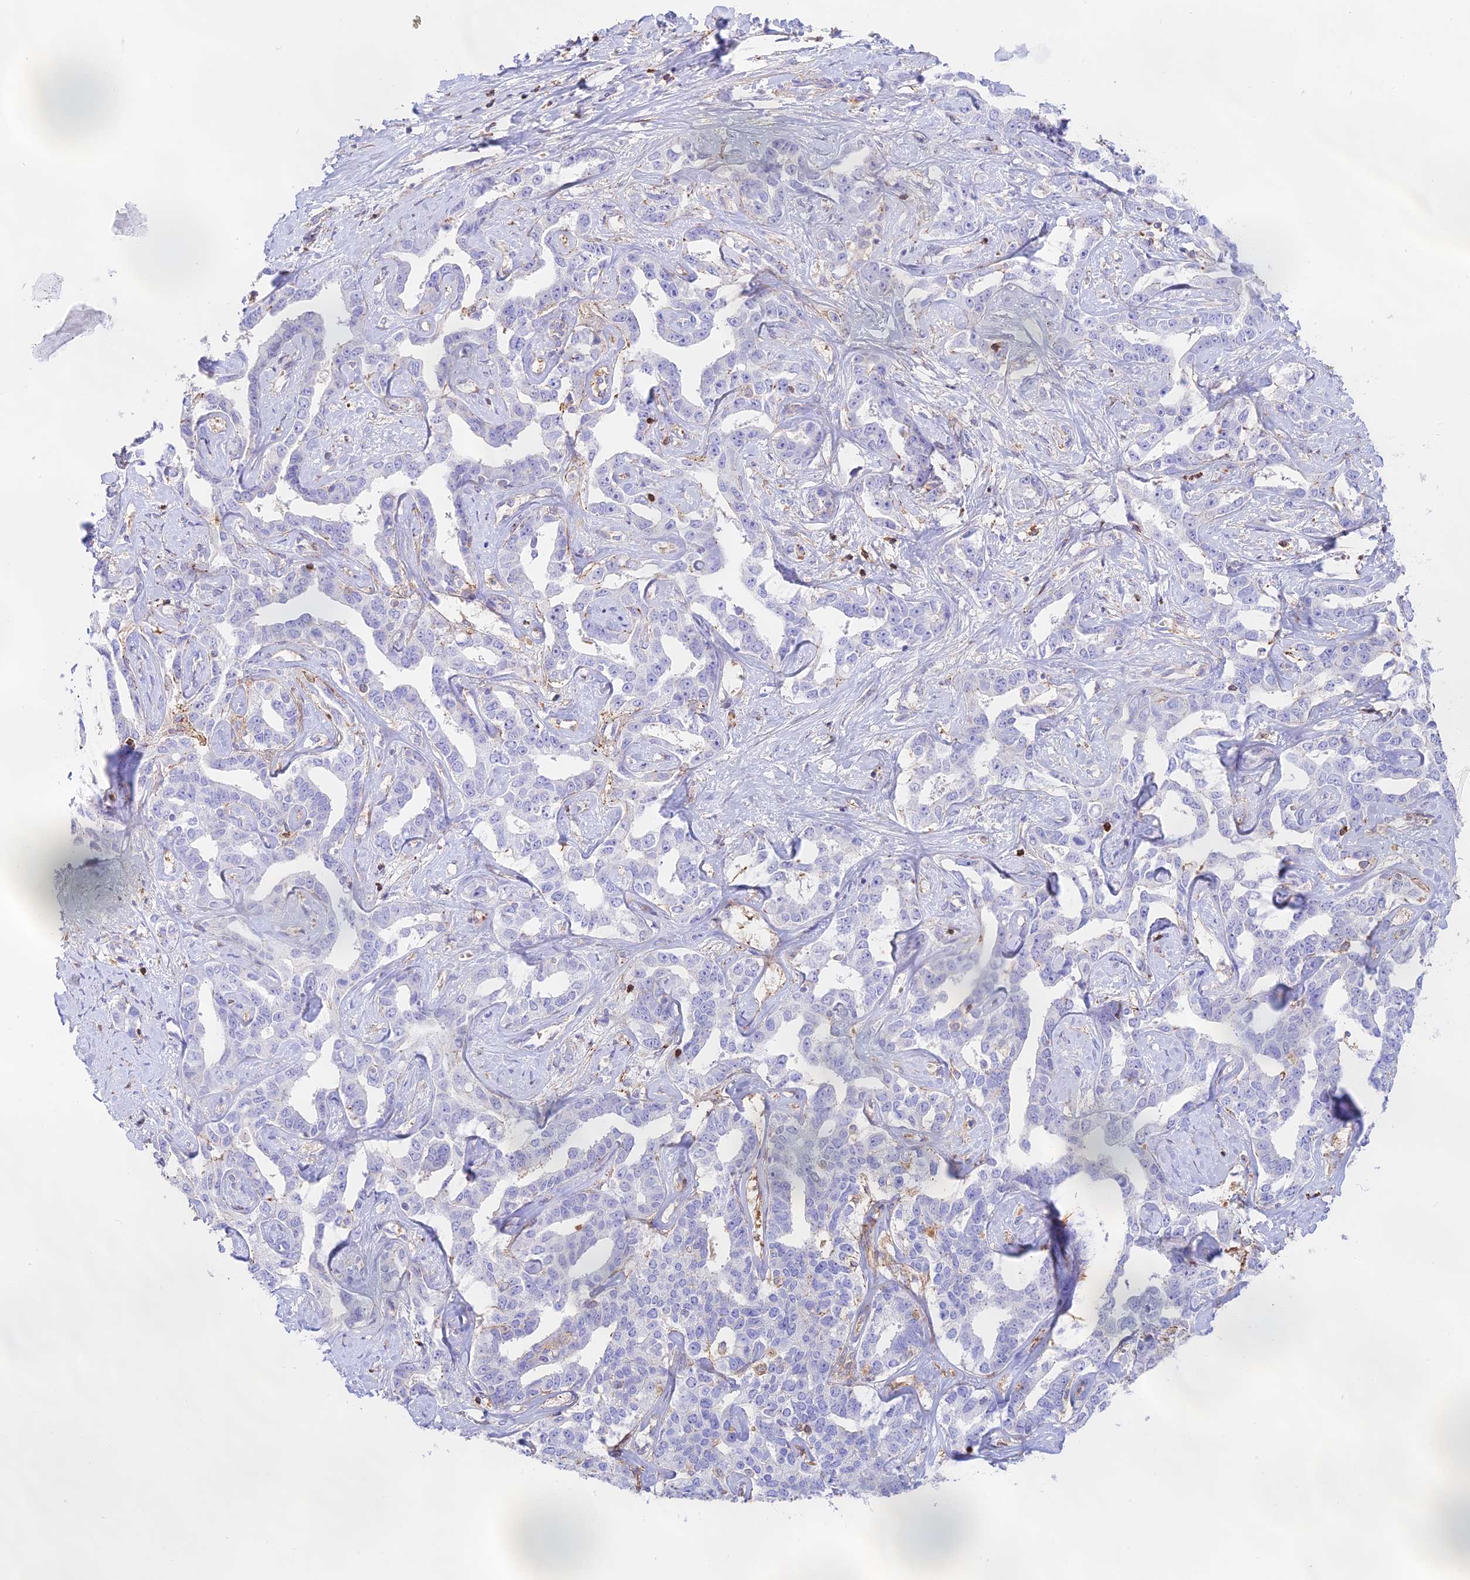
{"staining": {"intensity": "negative", "quantity": "none", "location": "none"}, "tissue": "liver cancer", "cell_type": "Tumor cells", "image_type": "cancer", "snomed": [{"axis": "morphology", "description": "Cholangiocarcinoma"}, {"axis": "topography", "description": "Liver"}], "caption": "Immunohistochemical staining of human liver cancer (cholangiocarcinoma) demonstrates no significant staining in tumor cells.", "gene": "DENND1C", "patient": {"sex": "male", "age": 59}}